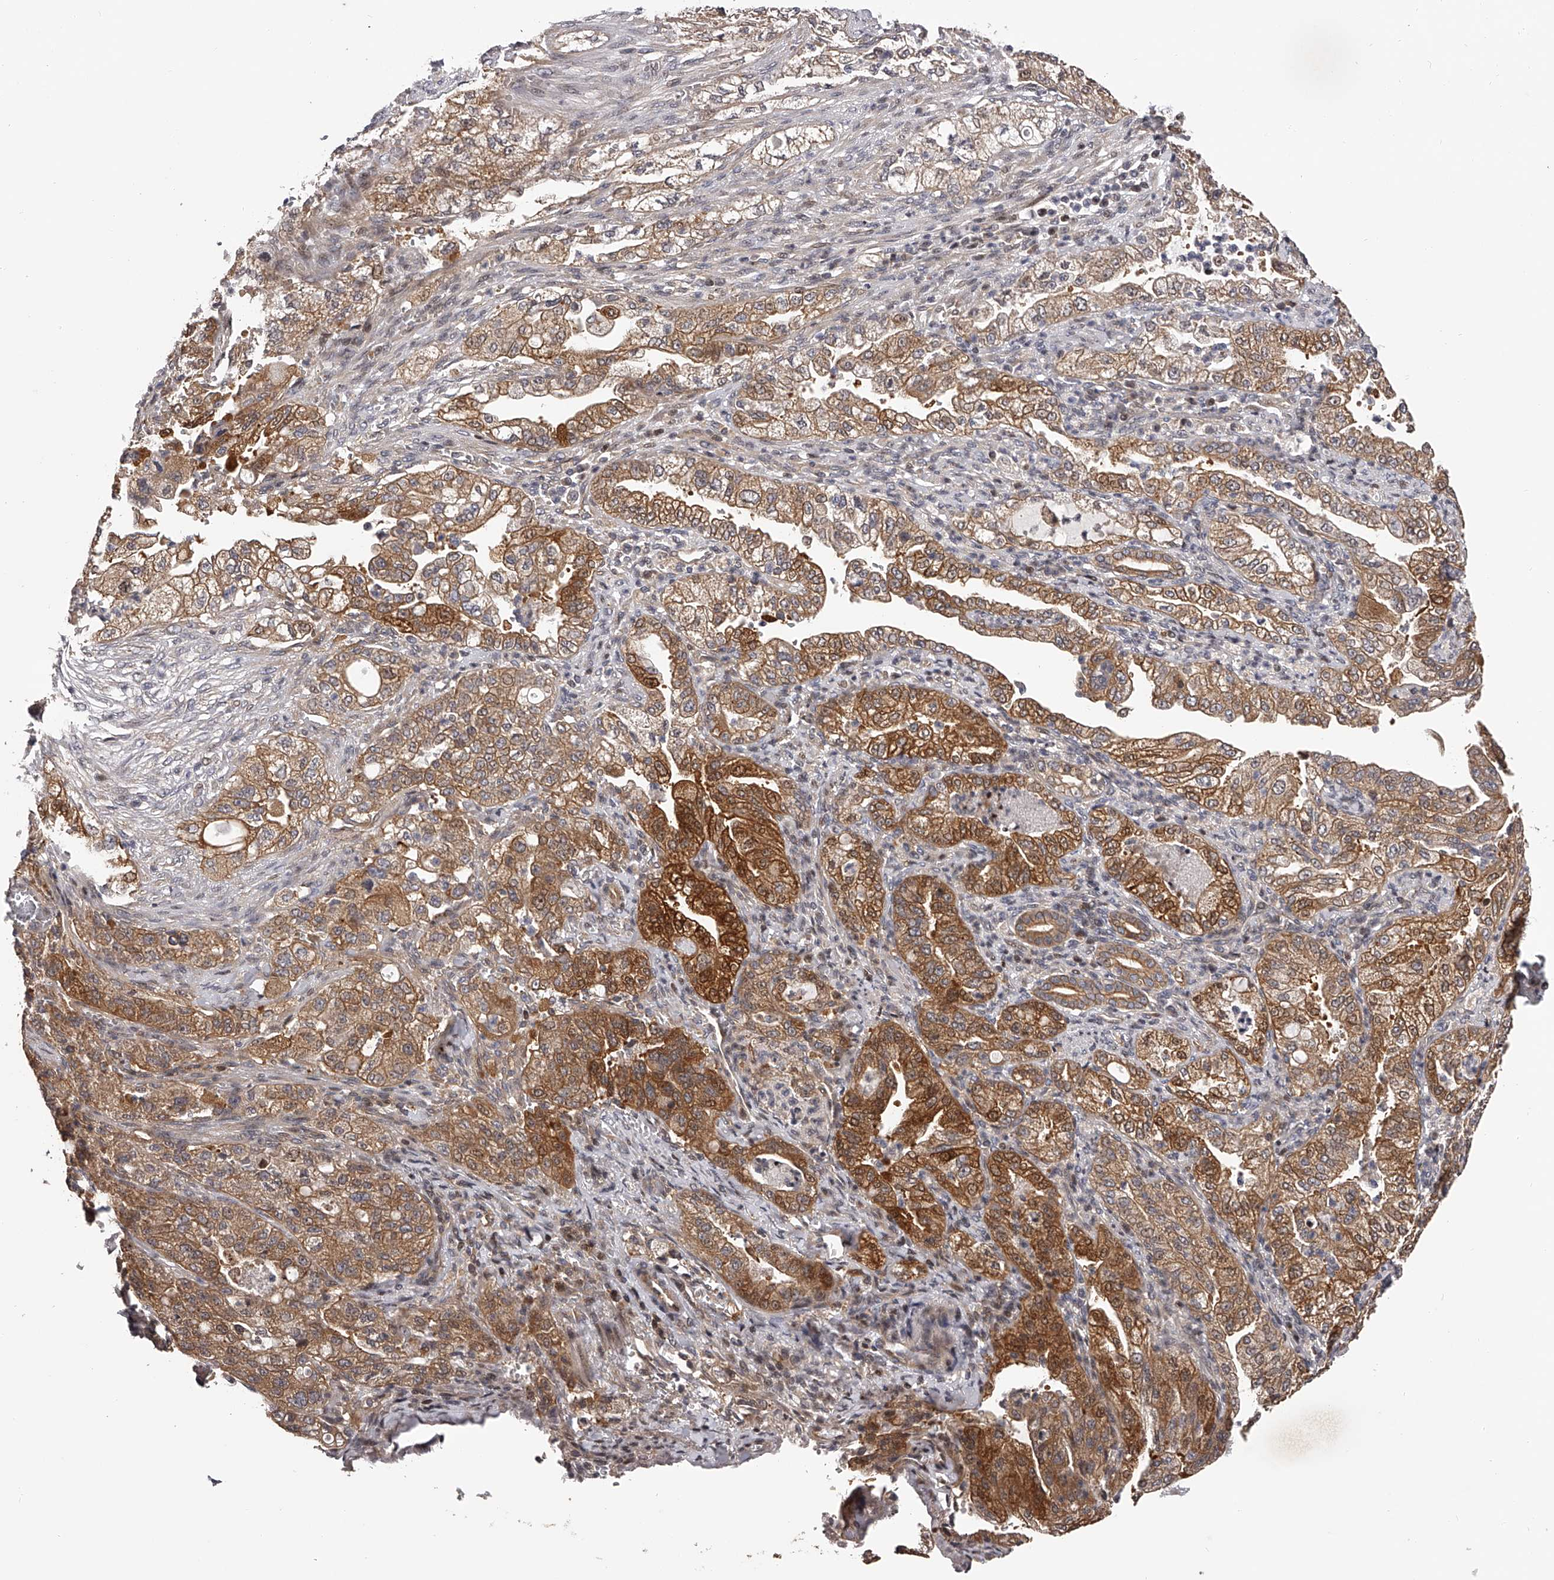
{"staining": {"intensity": "strong", "quantity": ">75%", "location": "cytoplasmic/membranous"}, "tissue": "pancreatic cancer", "cell_type": "Tumor cells", "image_type": "cancer", "snomed": [{"axis": "morphology", "description": "Adenocarcinoma, NOS"}, {"axis": "topography", "description": "Pancreas"}], "caption": "Immunohistochemical staining of human pancreatic cancer (adenocarcinoma) shows high levels of strong cytoplasmic/membranous expression in approximately >75% of tumor cells. The staining is performed using DAB (3,3'-diaminobenzidine) brown chromogen to label protein expression. The nuclei are counter-stained blue using hematoxylin.", "gene": "PFDN2", "patient": {"sex": "female", "age": 78}}